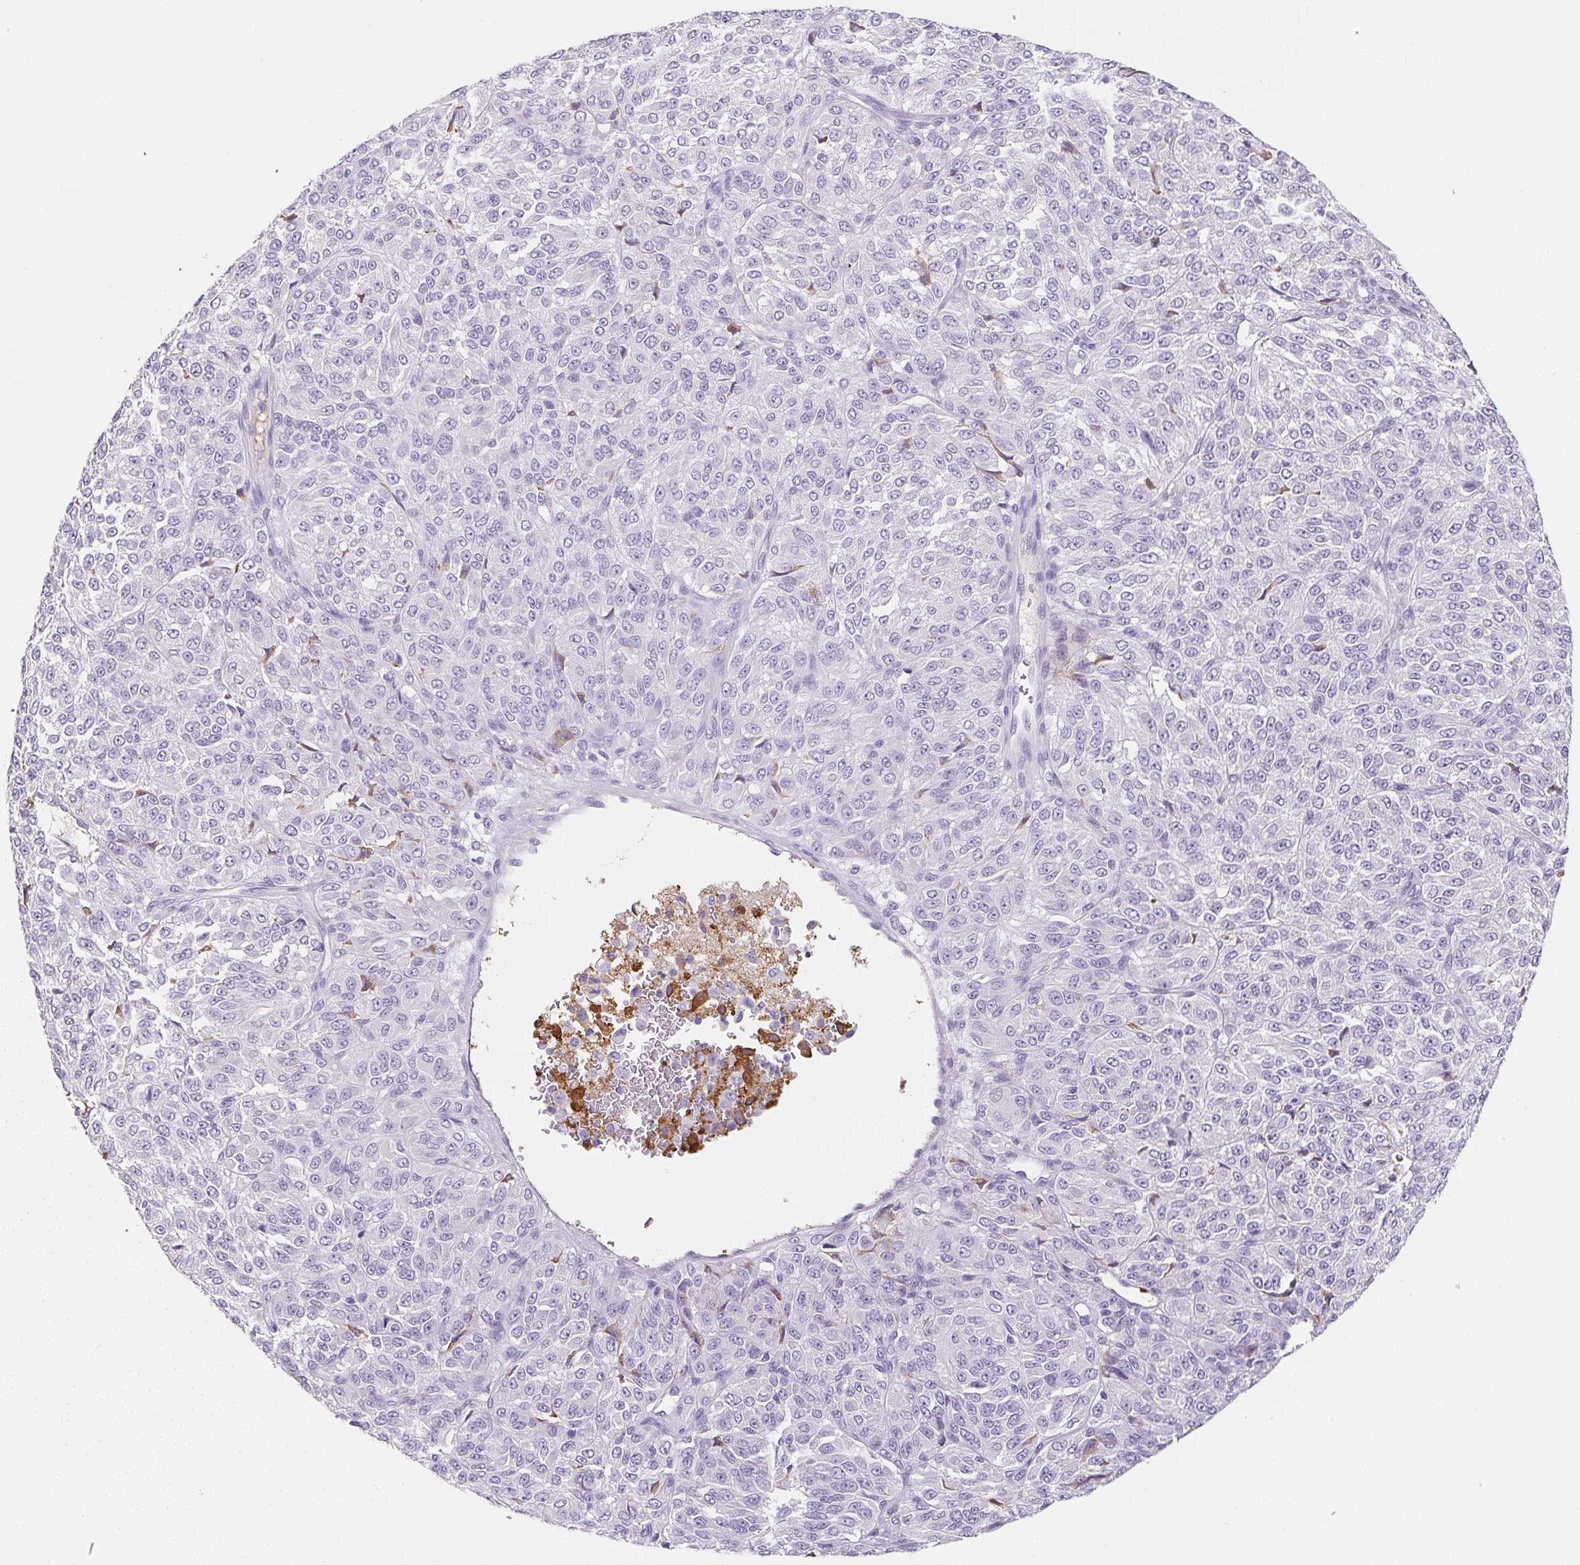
{"staining": {"intensity": "negative", "quantity": "none", "location": "none"}, "tissue": "melanoma", "cell_type": "Tumor cells", "image_type": "cancer", "snomed": [{"axis": "morphology", "description": "Malignant melanoma, Metastatic site"}, {"axis": "topography", "description": "Brain"}], "caption": "This micrograph is of malignant melanoma (metastatic site) stained with IHC to label a protein in brown with the nuclei are counter-stained blue. There is no expression in tumor cells. (DAB (3,3'-diaminobenzidine) immunohistochemistry with hematoxylin counter stain).", "gene": "VTN", "patient": {"sex": "female", "age": 56}}